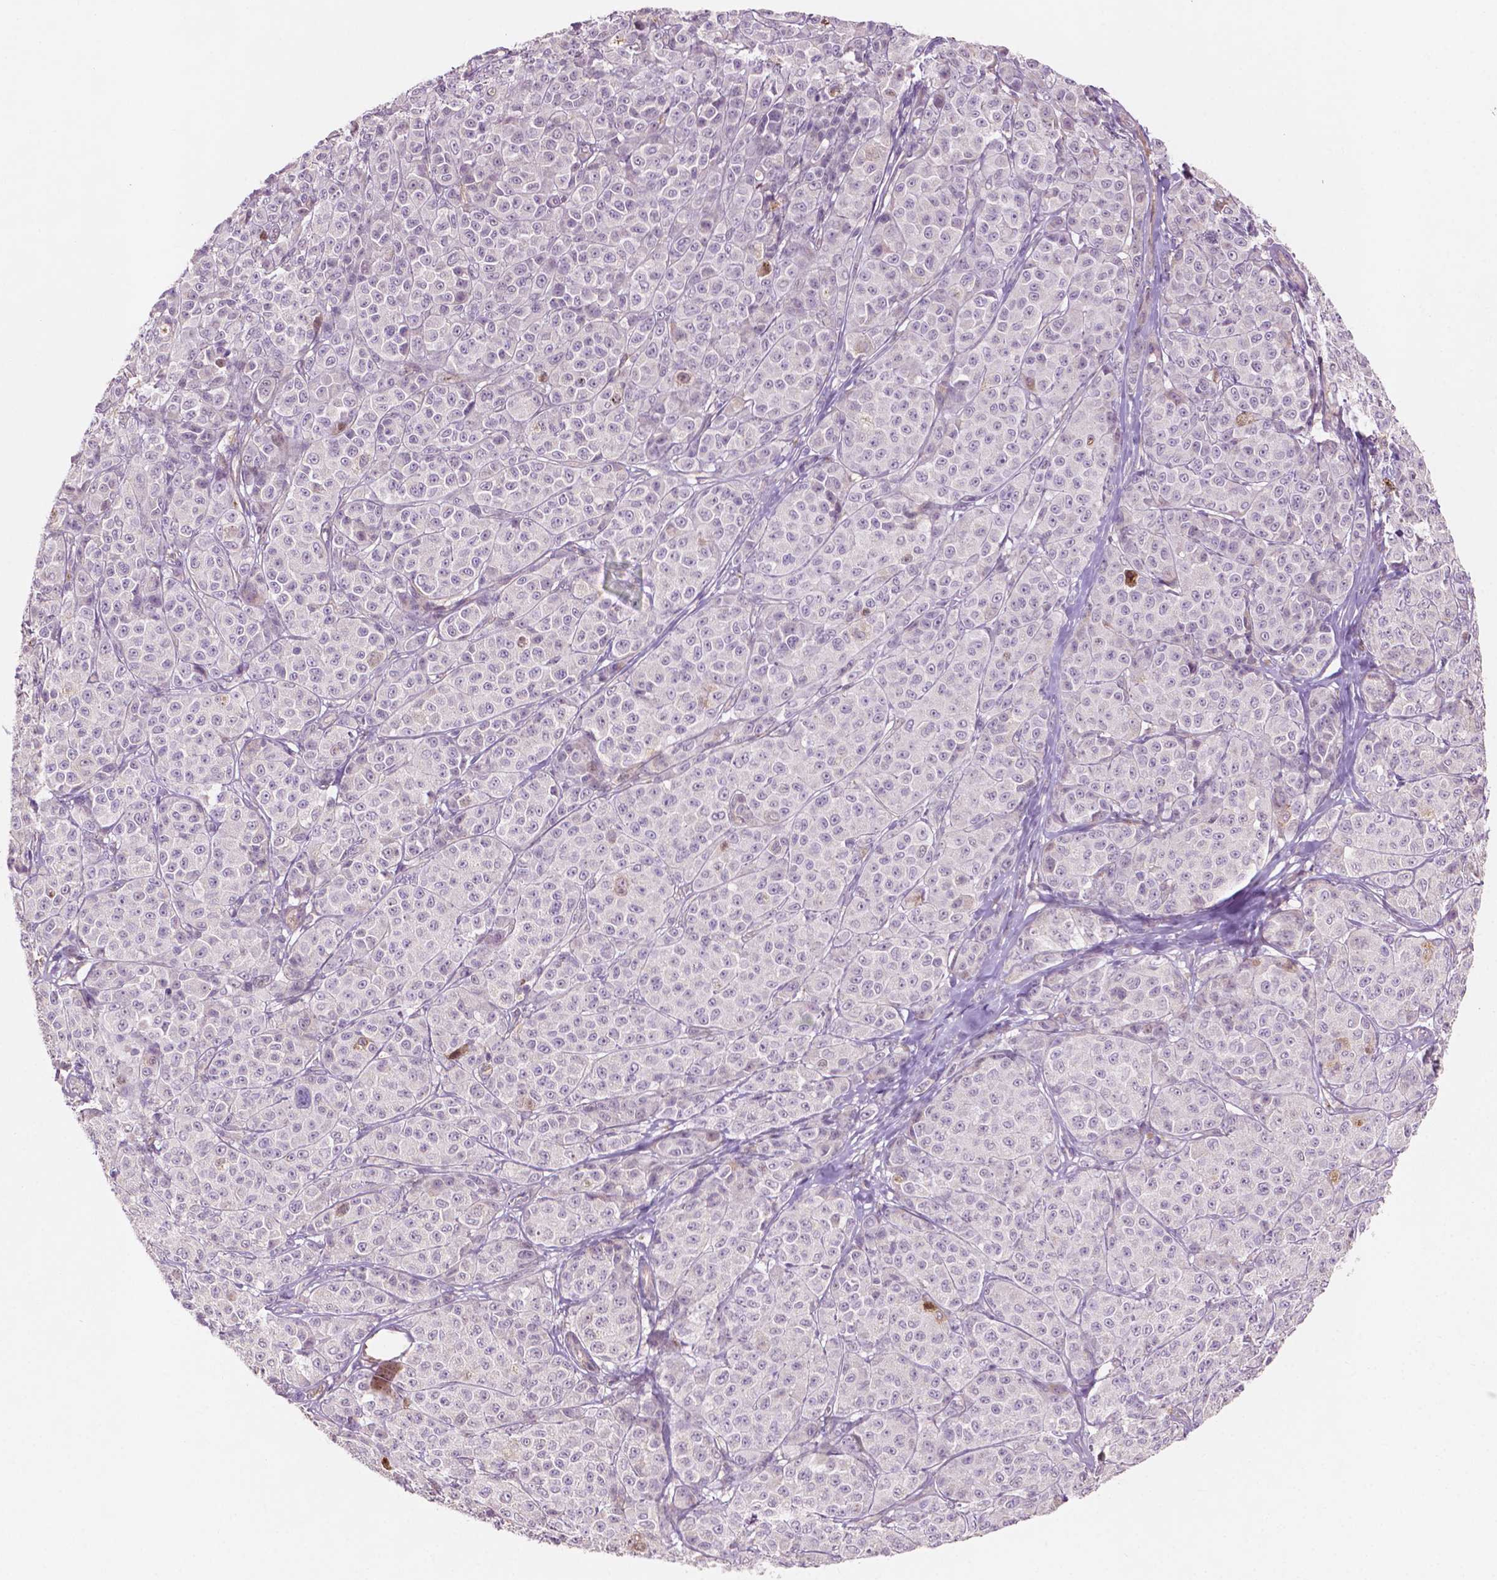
{"staining": {"intensity": "negative", "quantity": "none", "location": "none"}, "tissue": "melanoma", "cell_type": "Tumor cells", "image_type": "cancer", "snomed": [{"axis": "morphology", "description": "Malignant melanoma, NOS"}, {"axis": "topography", "description": "Skin"}], "caption": "DAB immunohistochemical staining of malignant melanoma exhibits no significant positivity in tumor cells. (DAB (3,3'-diaminobenzidine) immunohistochemistry with hematoxylin counter stain).", "gene": "LRP1B", "patient": {"sex": "male", "age": 89}}